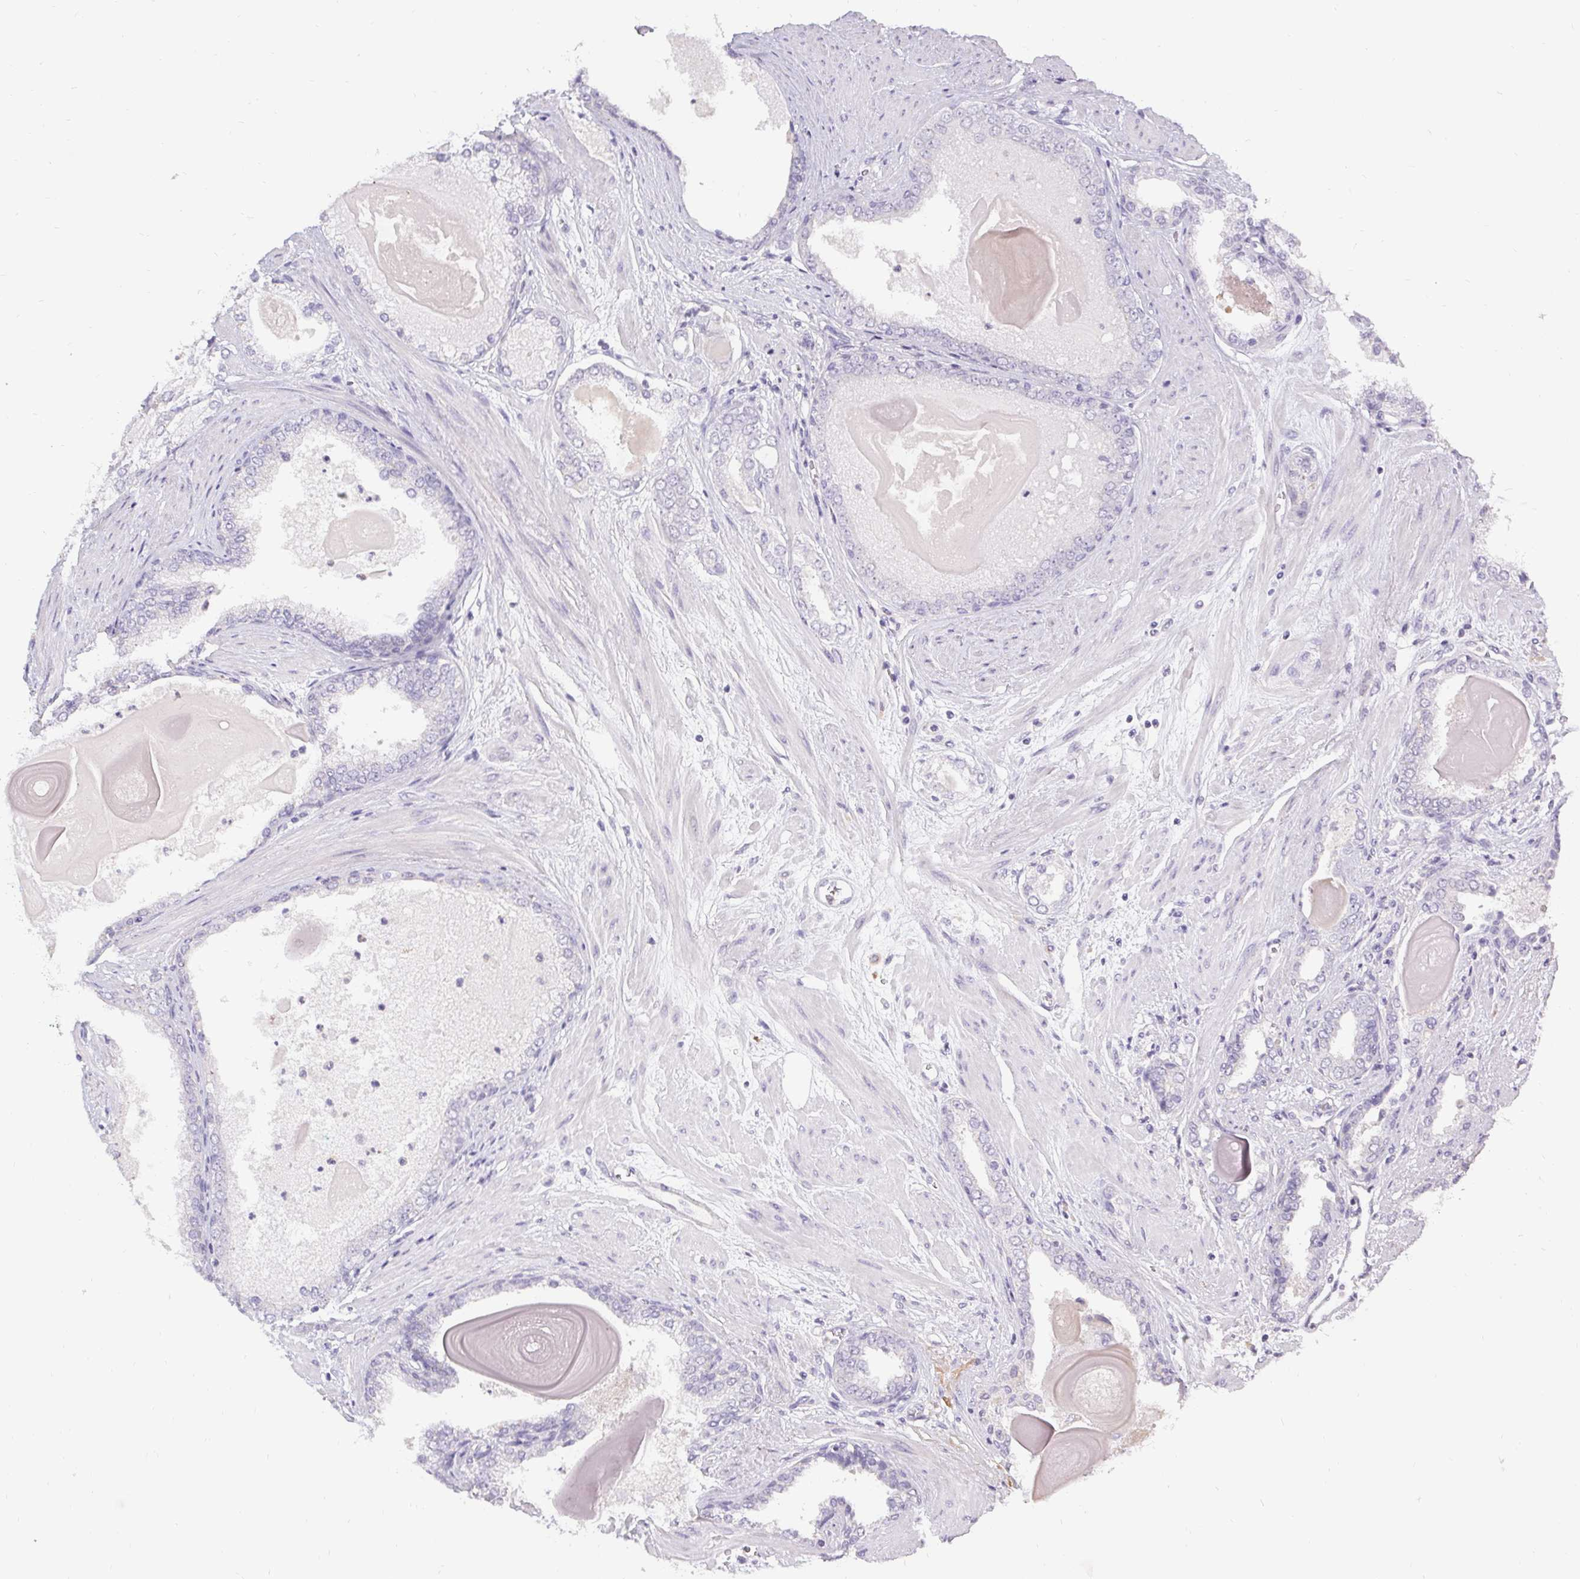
{"staining": {"intensity": "negative", "quantity": "none", "location": "none"}, "tissue": "prostate cancer", "cell_type": "Tumor cells", "image_type": "cancer", "snomed": [{"axis": "morphology", "description": "Adenocarcinoma, Low grade"}, {"axis": "topography", "description": "Prostate"}], "caption": "Tumor cells are negative for brown protein staining in prostate adenocarcinoma (low-grade).", "gene": "PMEL", "patient": {"sex": "male", "age": 64}}